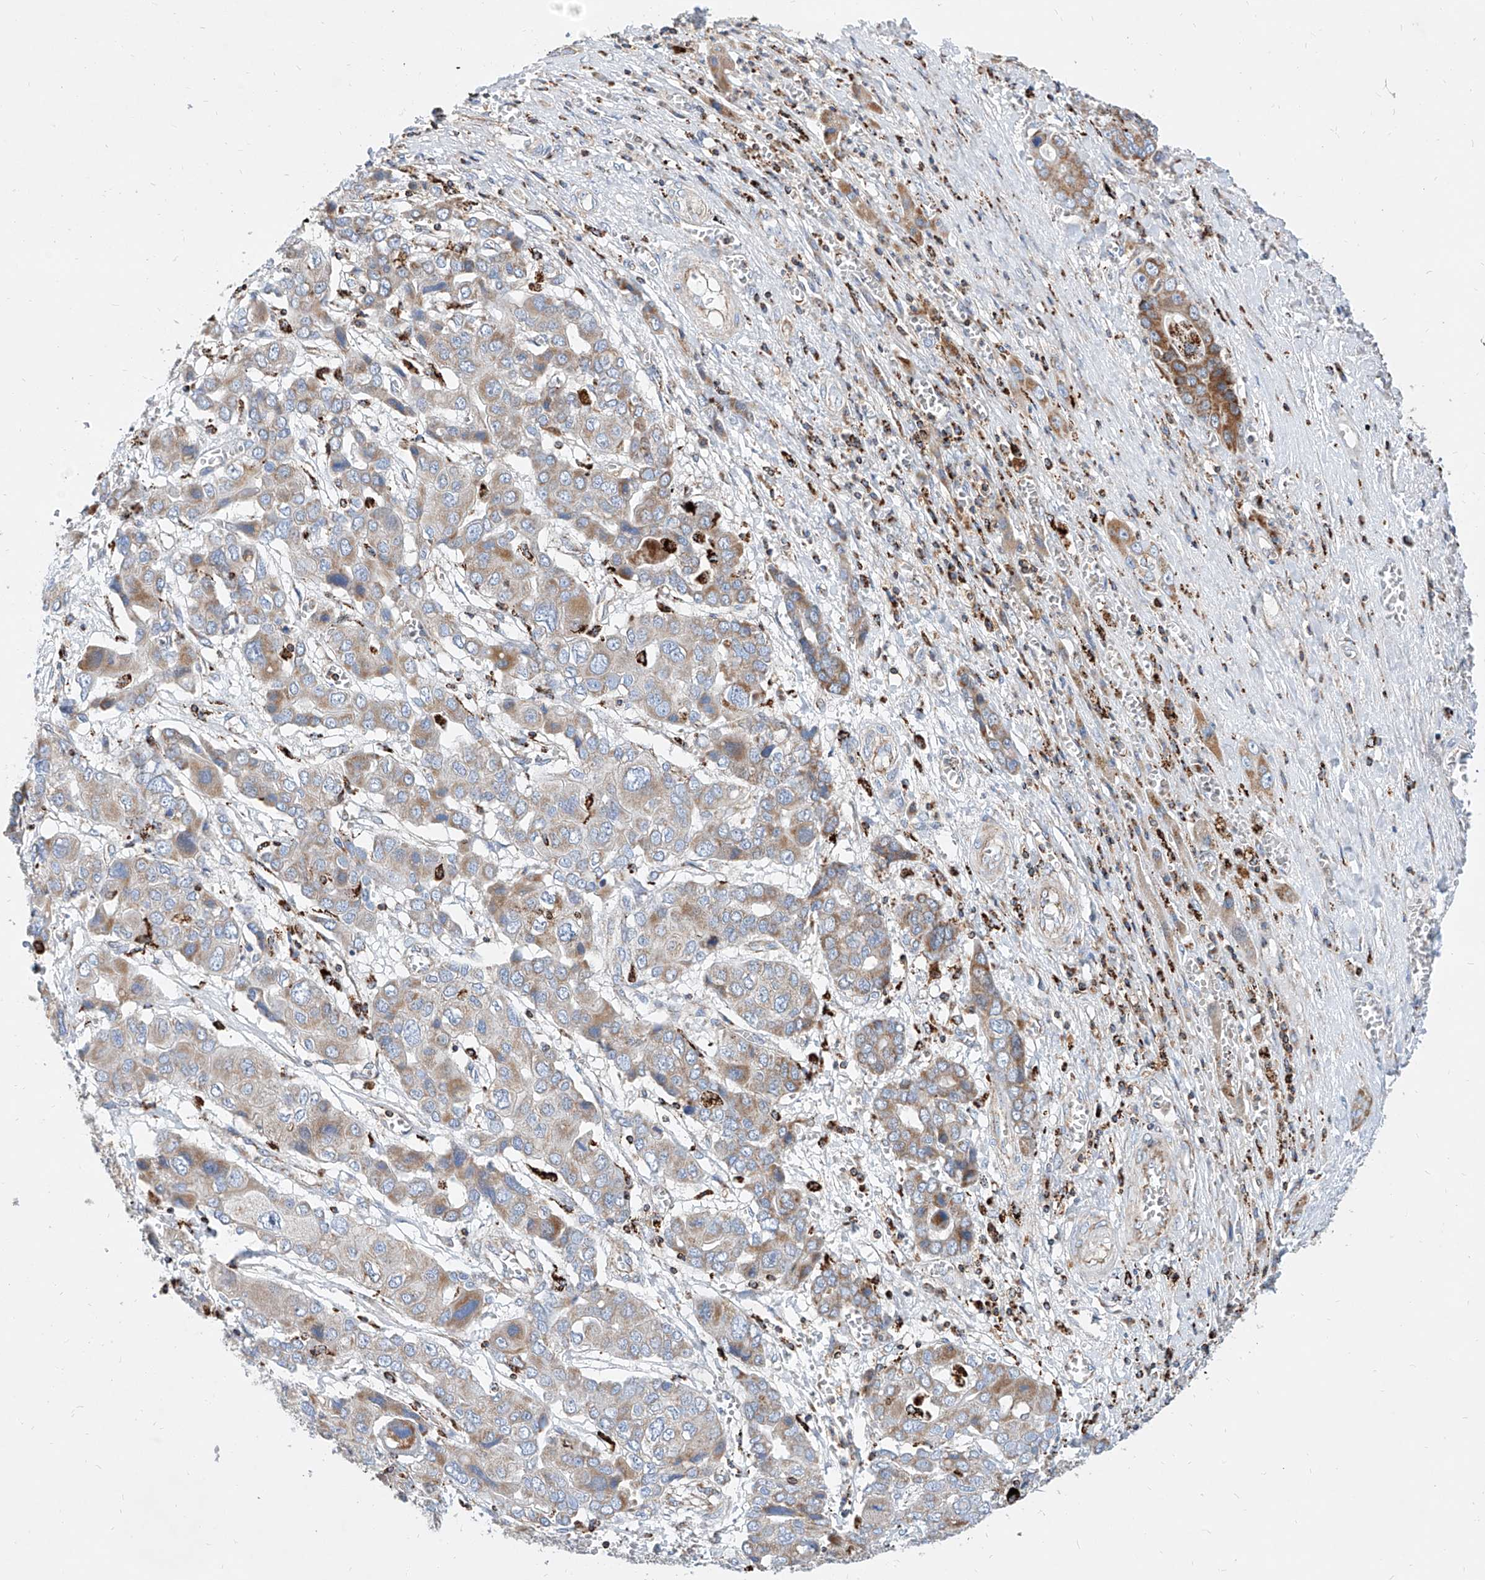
{"staining": {"intensity": "moderate", "quantity": "<25%", "location": "cytoplasmic/membranous"}, "tissue": "liver cancer", "cell_type": "Tumor cells", "image_type": "cancer", "snomed": [{"axis": "morphology", "description": "Cholangiocarcinoma"}, {"axis": "topography", "description": "Liver"}], "caption": "Immunohistochemistry of cholangiocarcinoma (liver) shows low levels of moderate cytoplasmic/membranous expression in about <25% of tumor cells.", "gene": "CPNE5", "patient": {"sex": "male", "age": 67}}